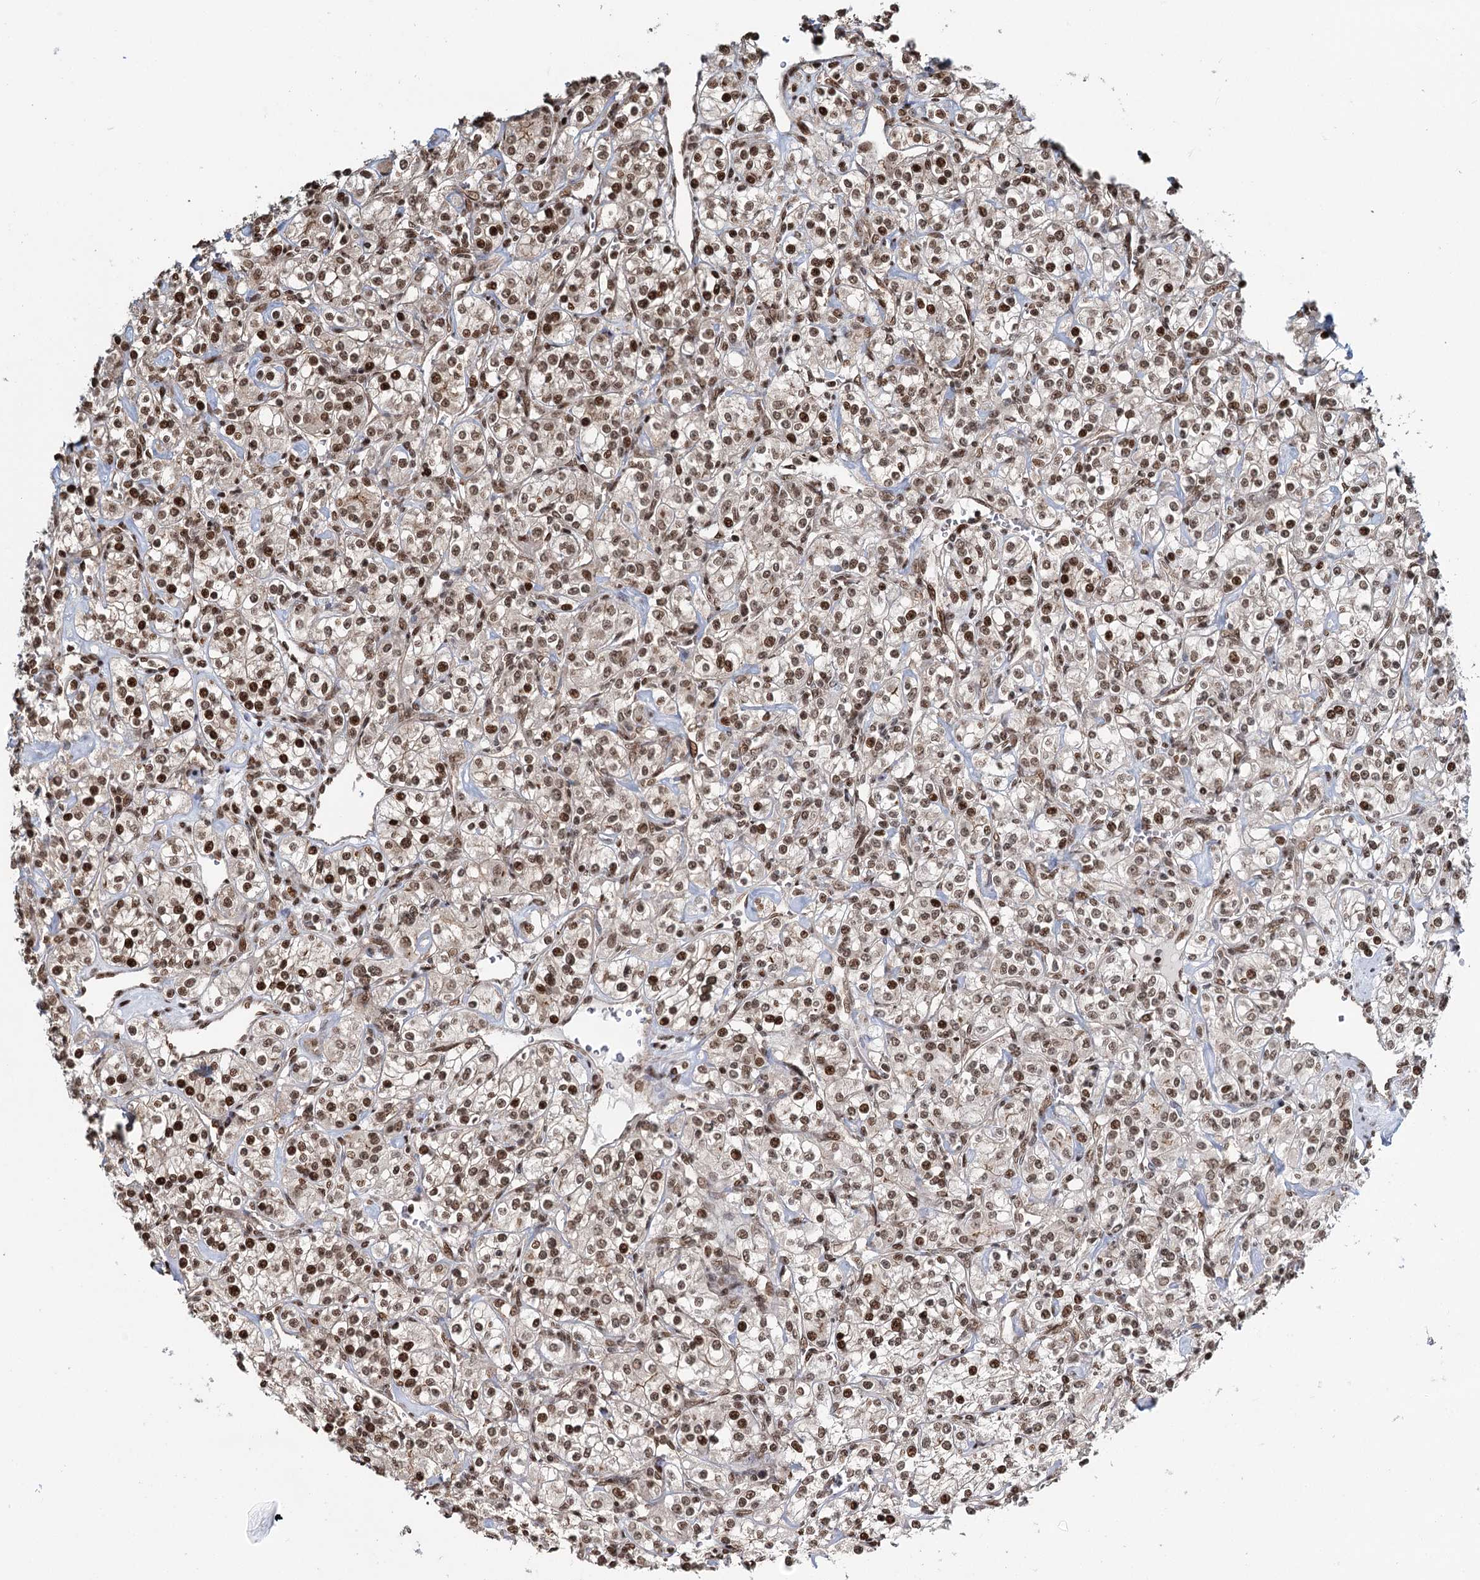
{"staining": {"intensity": "strong", "quantity": ">75%", "location": "nuclear"}, "tissue": "renal cancer", "cell_type": "Tumor cells", "image_type": "cancer", "snomed": [{"axis": "morphology", "description": "Adenocarcinoma, NOS"}, {"axis": "topography", "description": "Kidney"}], "caption": "Immunohistochemical staining of human renal adenocarcinoma reveals strong nuclear protein positivity in approximately >75% of tumor cells.", "gene": "RPS27A", "patient": {"sex": "male", "age": 77}}